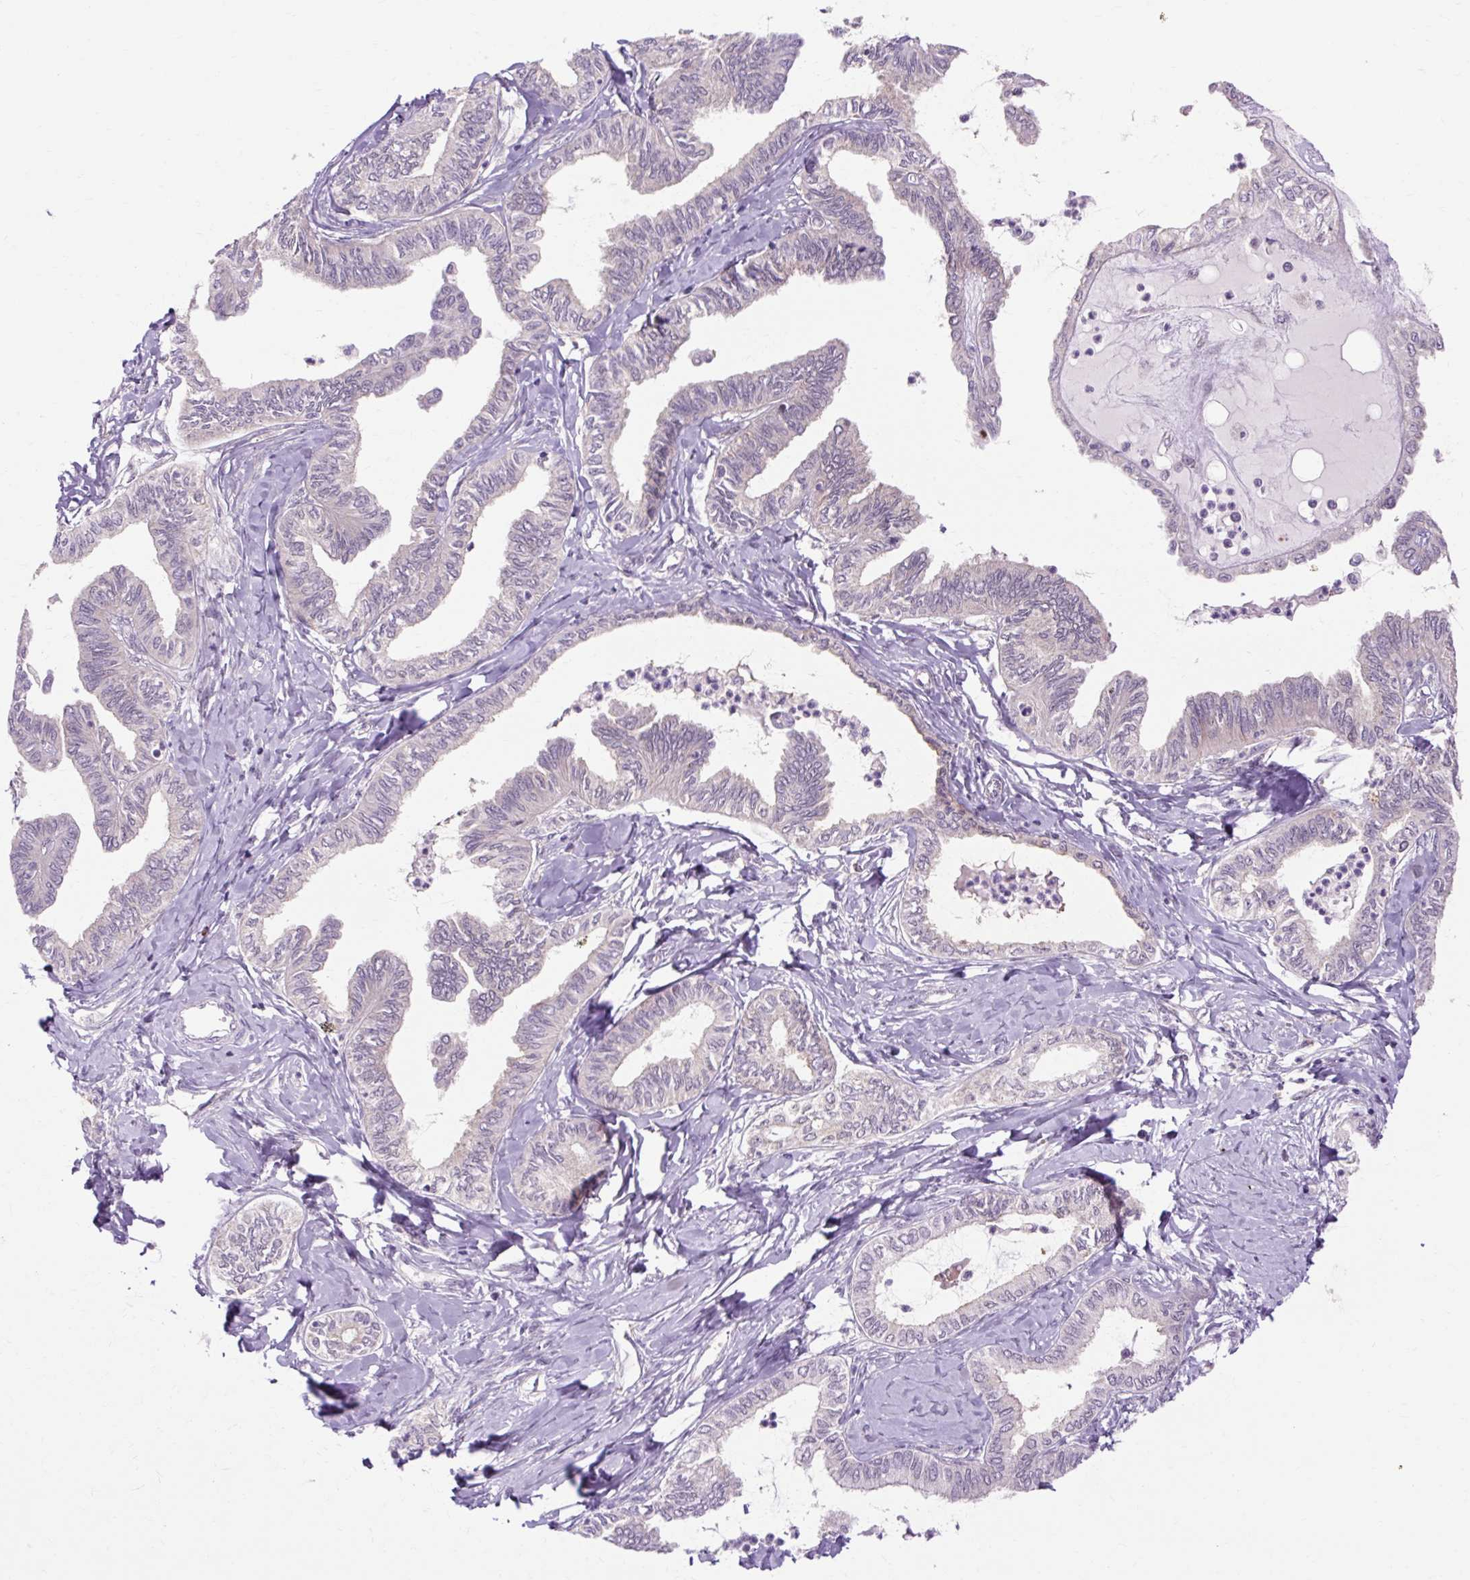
{"staining": {"intensity": "negative", "quantity": "none", "location": "none"}, "tissue": "ovarian cancer", "cell_type": "Tumor cells", "image_type": "cancer", "snomed": [{"axis": "morphology", "description": "Carcinoma, endometroid"}, {"axis": "topography", "description": "Ovary"}], "caption": "Immunohistochemistry of ovarian cancer (endometroid carcinoma) shows no positivity in tumor cells.", "gene": "GEMIN2", "patient": {"sex": "female", "age": 70}}